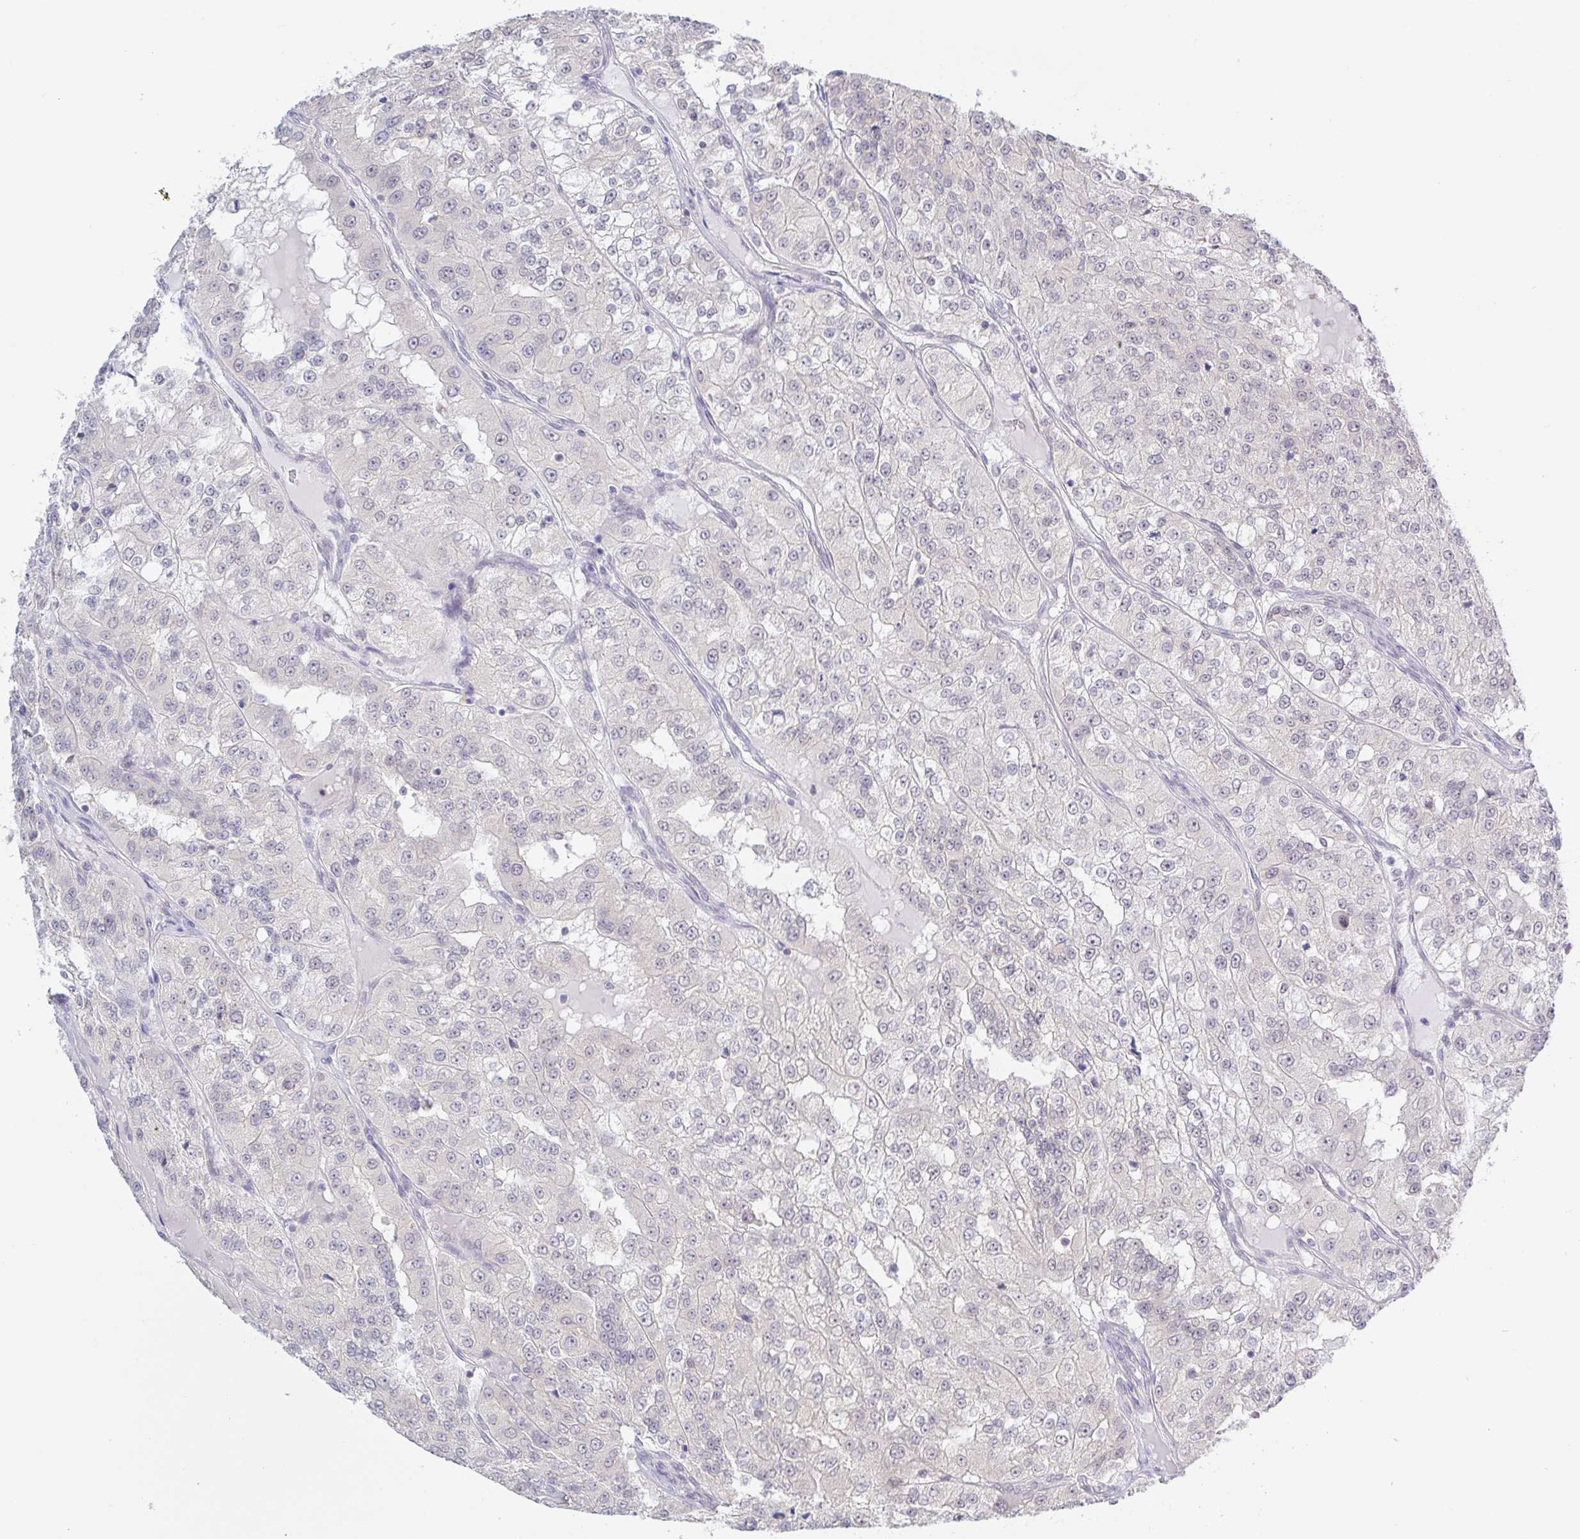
{"staining": {"intensity": "negative", "quantity": "none", "location": "none"}, "tissue": "renal cancer", "cell_type": "Tumor cells", "image_type": "cancer", "snomed": [{"axis": "morphology", "description": "Adenocarcinoma, NOS"}, {"axis": "topography", "description": "Kidney"}], "caption": "A micrograph of renal cancer stained for a protein exhibits no brown staining in tumor cells. (Brightfield microscopy of DAB (3,3'-diaminobenzidine) IHC at high magnification).", "gene": "HYPK", "patient": {"sex": "female", "age": 63}}